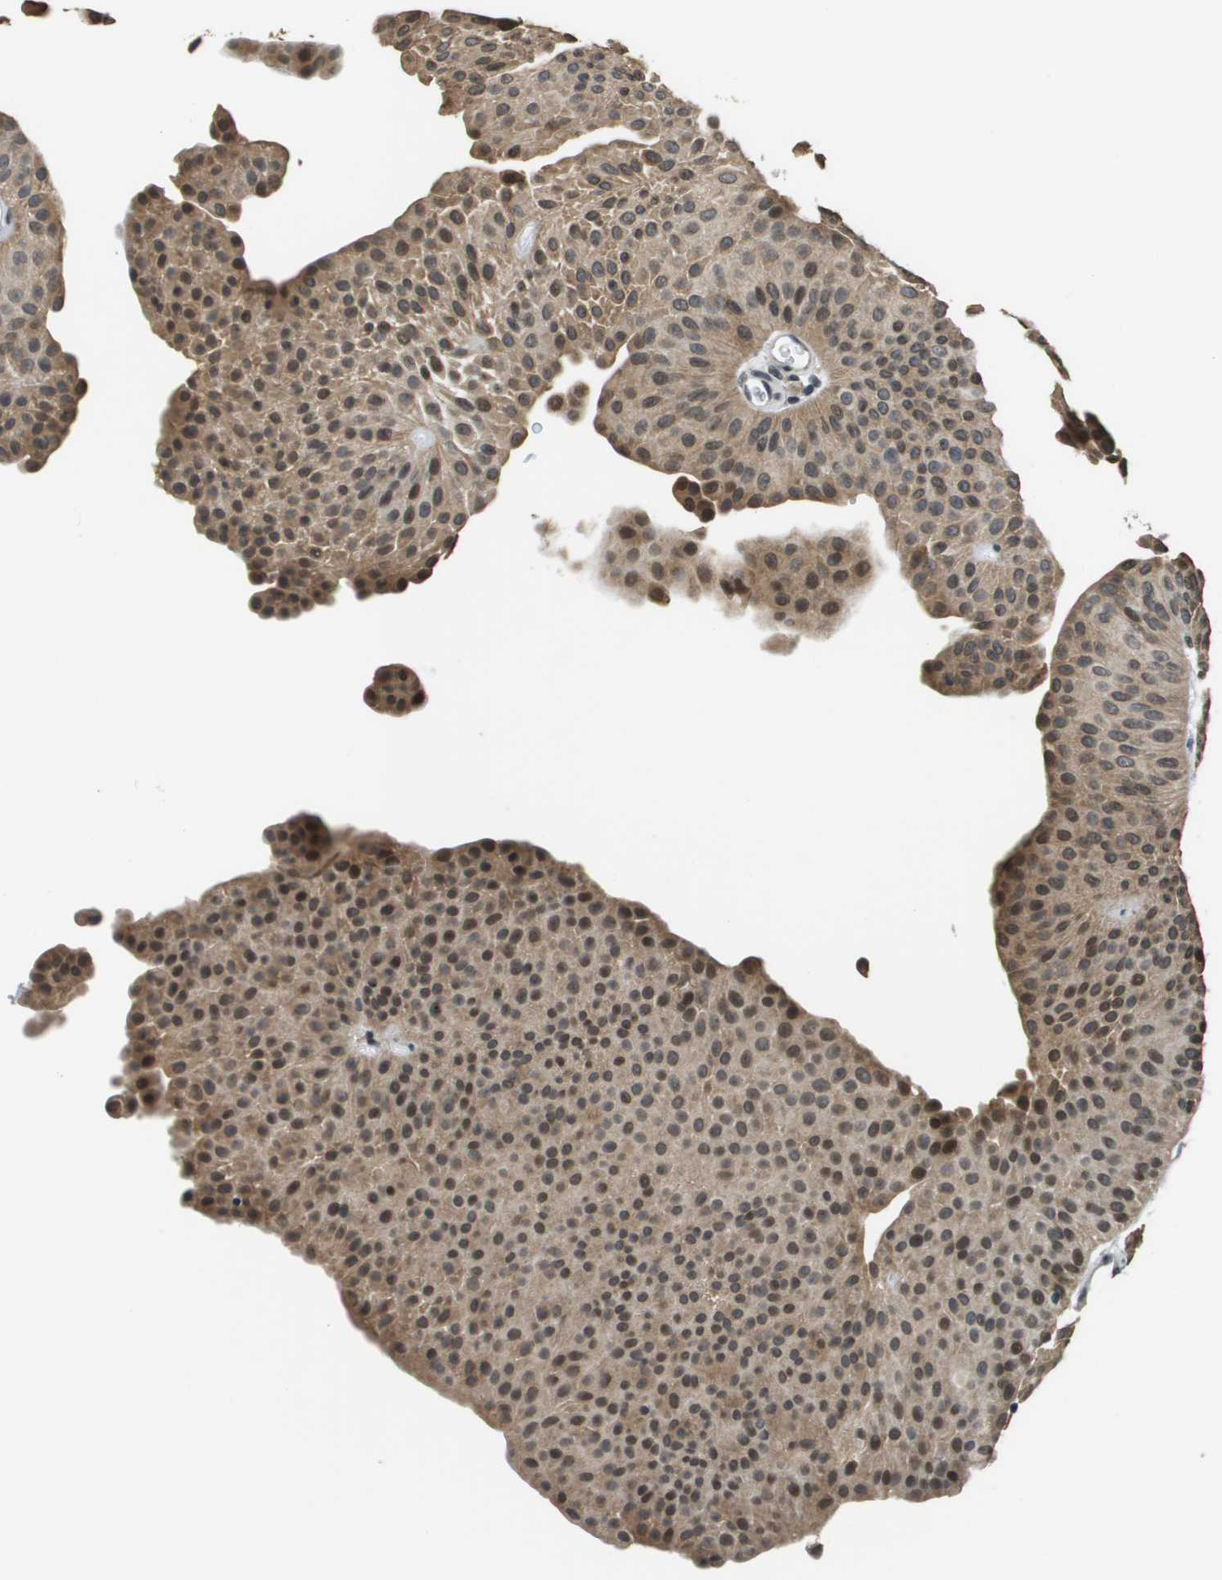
{"staining": {"intensity": "moderate", "quantity": ">75%", "location": "cytoplasmic/membranous,nuclear"}, "tissue": "urothelial cancer", "cell_type": "Tumor cells", "image_type": "cancer", "snomed": [{"axis": "morphology", "description": "Urothelial carcinoma, Low grade"}, {"axis": "topography", "description": "Urinary bladder"}], "caption": "A high-resolution micrograph shows immunohistochemistry staining of urothelial cancer, which displays moderate cytoplasmic/membranous and nuclear positivity in about >75% of tumor cells.", "gene": "FANCC", "patient": {"sex": "female", "age": 60}}